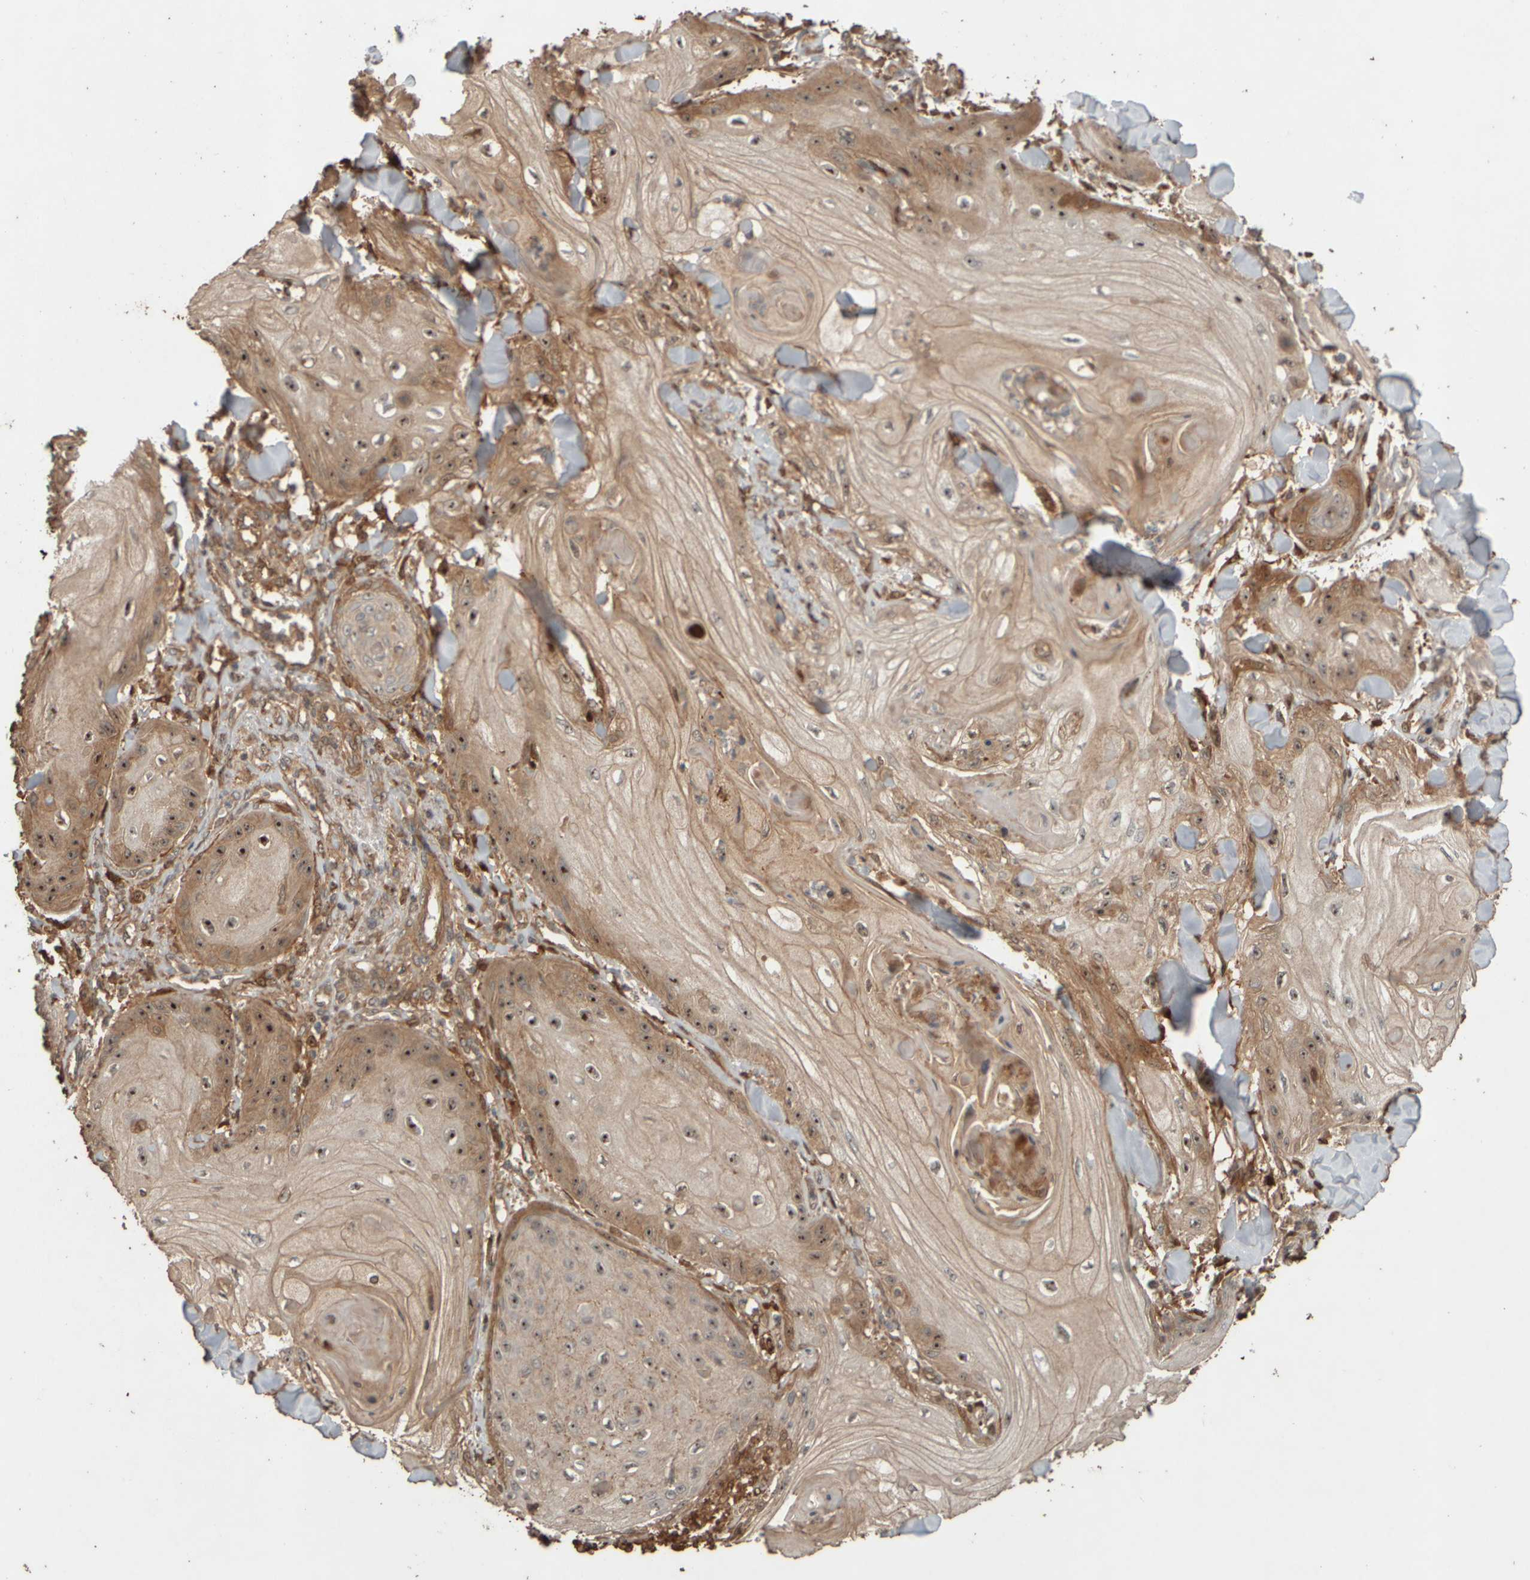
{"staining": {"intensity": "moderate", "quantity": ">75%", "location": "cytoplasmic/membranous,nuclear"}, "tissue": "skin cancer", "cell_type": "Tumor cells", "image_type": "cancer", "snomed": [{"axis": "morphology", "description": "Squamous cell carcinoma, NOS"}, {"axis": "topography", "description": "Skin"}], "caption": "Protein expression analysis of human skin squamous cell carcinoma reveals moderate cytoplasmic/membranous and nuclear positivity in about >75% of tumor cells.", "gene": "SPHK1", "patient": {"sex": "male", "age": 74}}